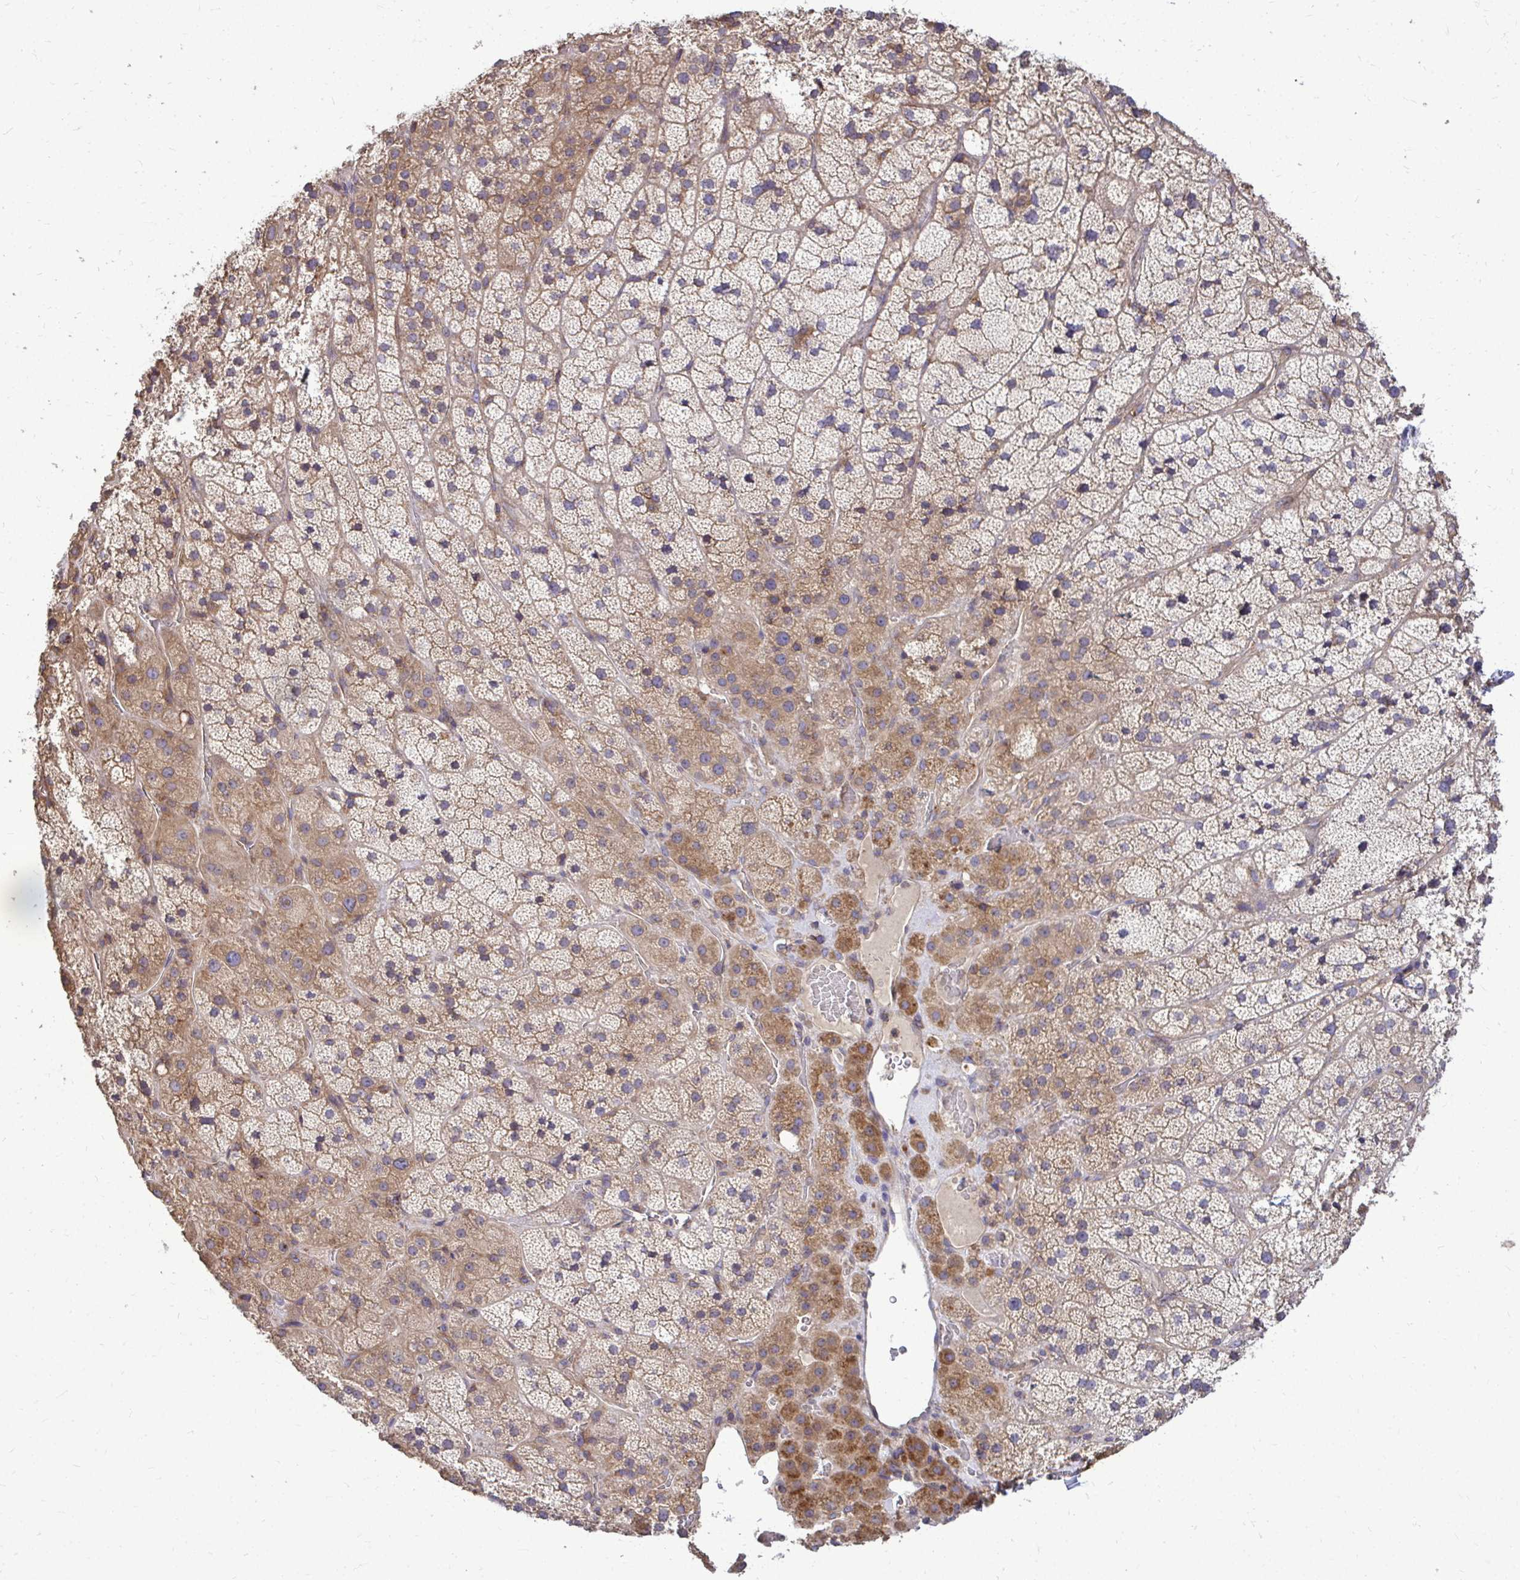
{"staining": {"intensity": "moderate", "quantity": ">75%", "location": "cytoplasmic/membranous"}, "tissue": "adrenal gland", "cell_type": "Glandular cells", "image_type": "normal", "snomed": [{"axis": "morphology", "description": "Normal tissue, NOS"}, {"axis": "topography", "description": "Adrenal gland"}], "caption": "Moderate cytoplasmic/membranous positivity for a protein is appreciated in approximately >75% of glandular cells of unremarkable adrenal gland using immunohistochemistry.", "gene": "FMR1", "patient": {"sex": "male", "age": 57}}